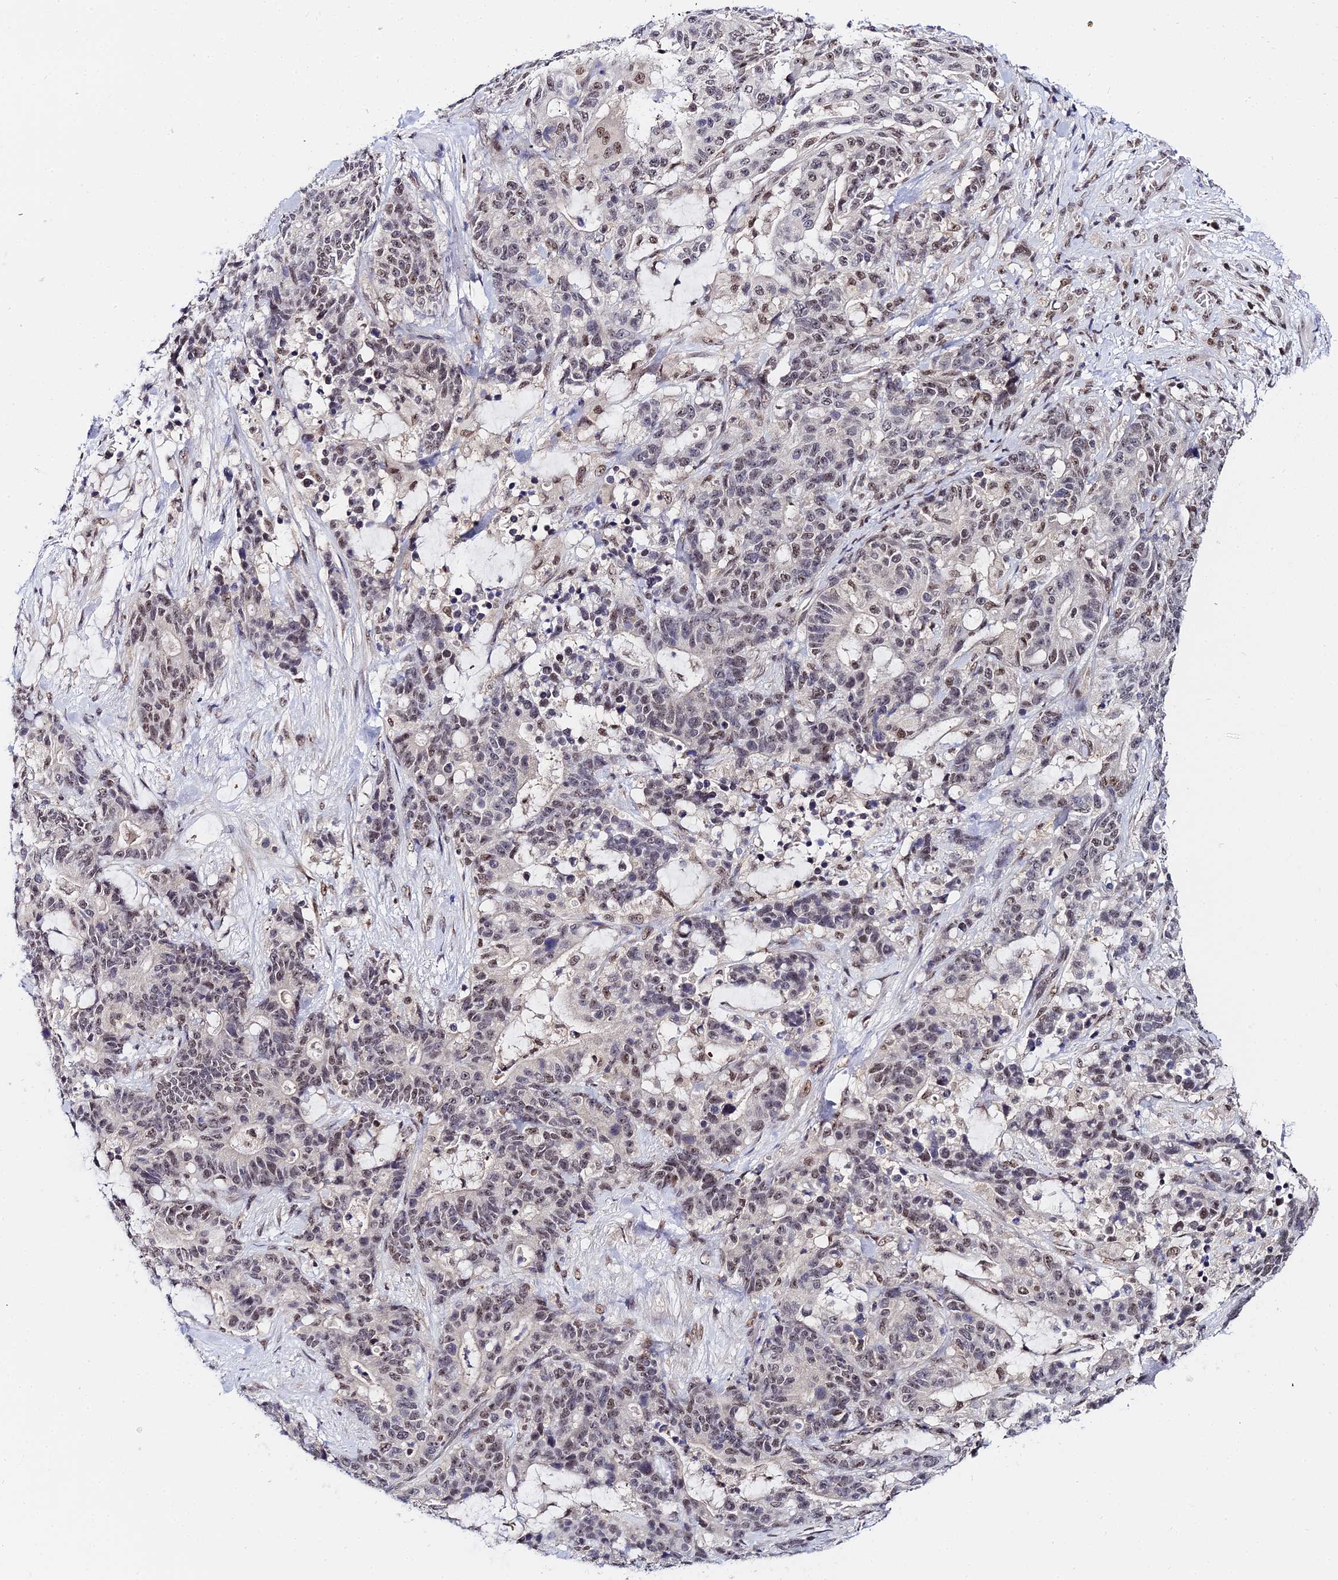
{"staining": {"intensity": "weak", "quantity": "25%-75%", "location": "nuclear"}, "tissue": "stomach cancer", "cell_type": "Tumor cells", "image_type": "cancer", "snomed": [{"axis": "morphology", "description": "Normal tissue, NOS"}, {"axis": "morphology", "description": "Adenocarcinoma, NOS"}, {"axis": "topography", "description": "Stomach"}], "caption": "Tumor cells reveal low levels of weak nuclear expression in about 25%-75% of cells in human adenocarcinoma (stomach). The staining was performed using DAB (3,3'-diaminobenzidine), with brown indicating positive protein expression. Nuclei are stained blue with hematoxylin.", "gene": "EXOSC3", "patient": {"sex": "female", "age": 64}}